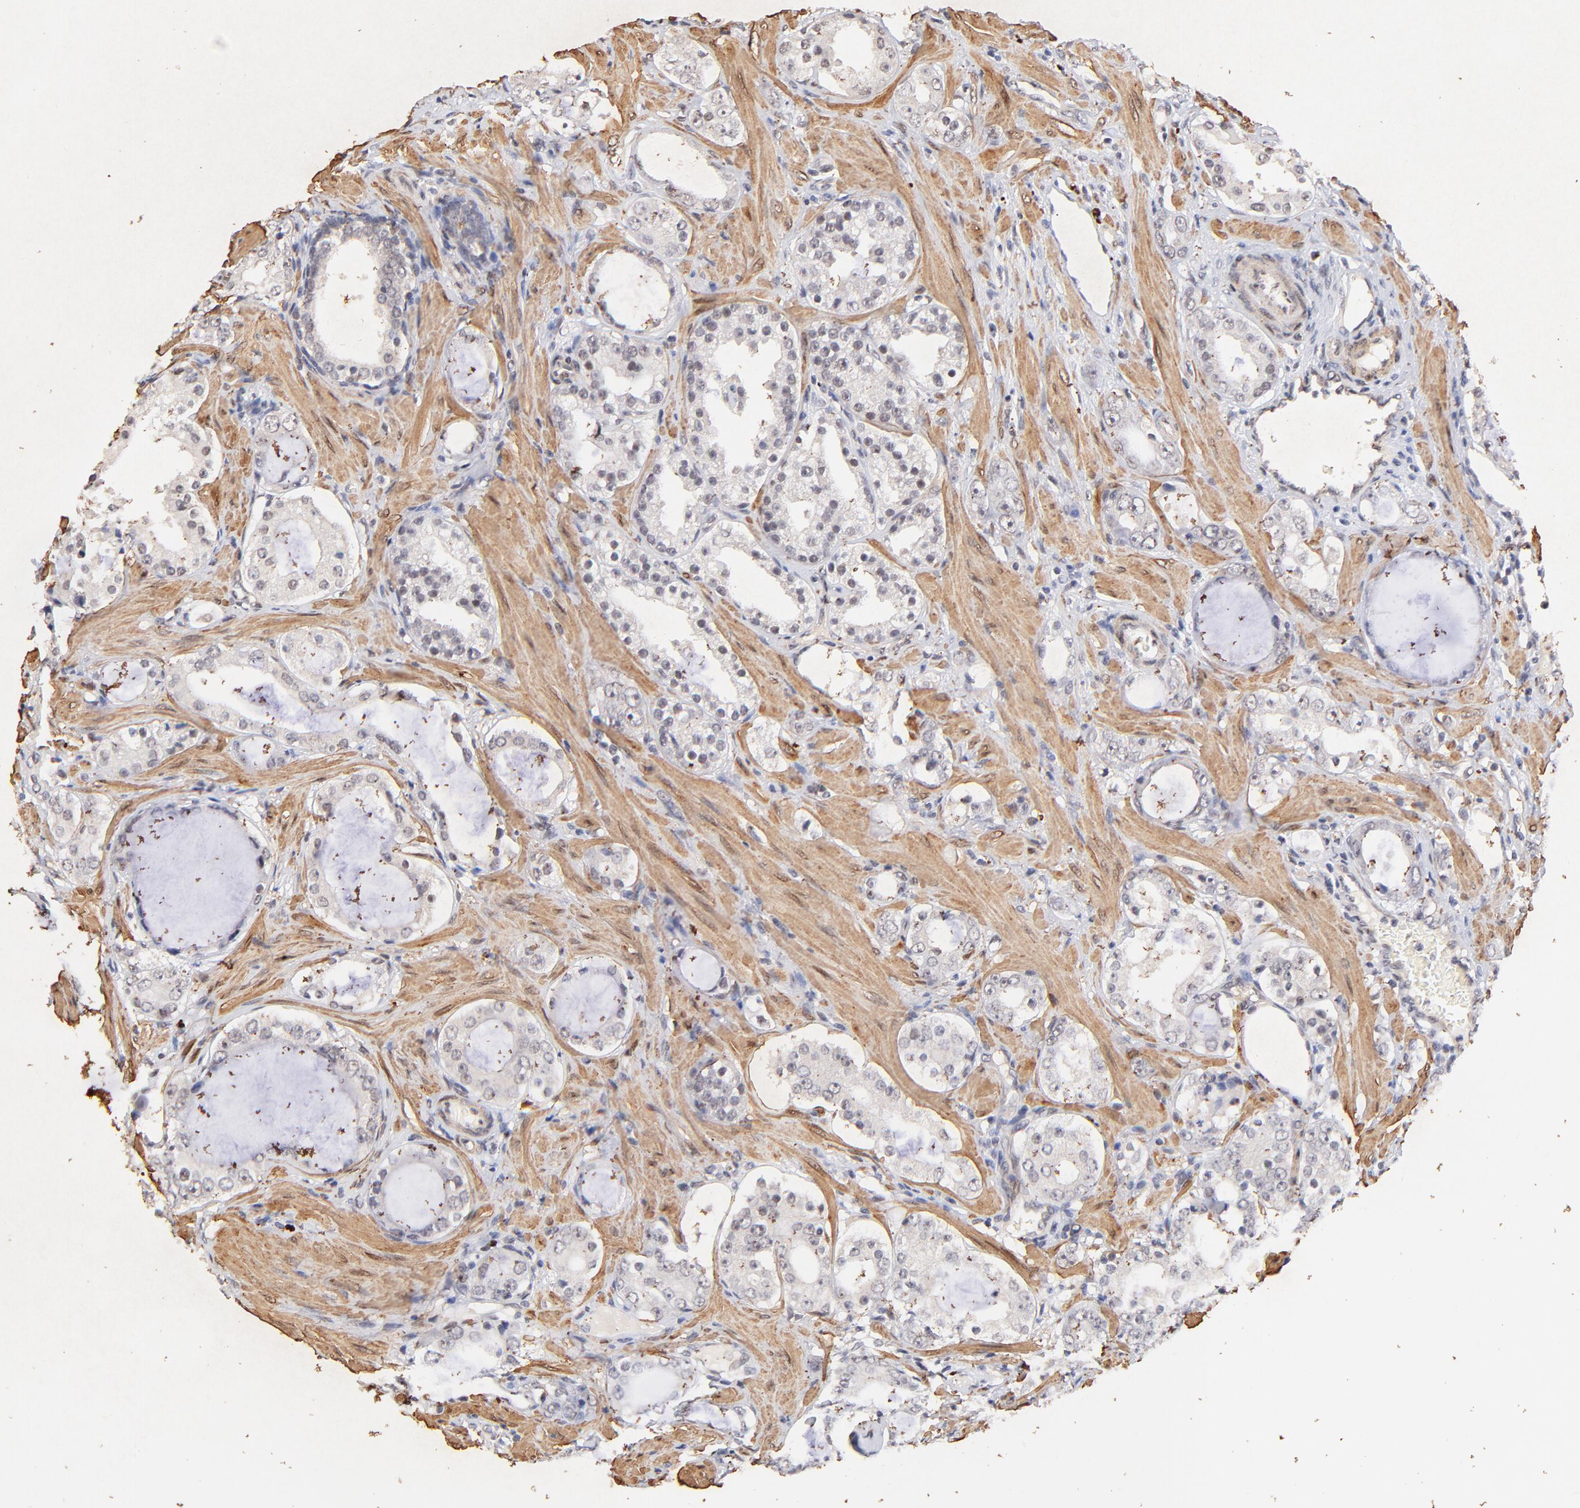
{"staining": {"intensity": "weak", "quantity": "<25%", "location": "nuclear"}, "tissue": "prostate cancer", "cell_type": "Tumor cells", "image_type": "cancer", "snomed": [{"axis": "morphology", "description": "Adenocarcinoma, Medium grade"}, {"axis": "topography", "description": "Prostate"}], "caption": "An IHC histopathology image of prostate cancer is shown. There is no staining in tumor cells of prostate cancer. (Stains: DAB immunohistochemistry with hematoxylin counter stain, Microscopy: brightfield microscopy at high magnification).", "gene": "ZFP92", "patient": {"sex": "male", "age": 73}}